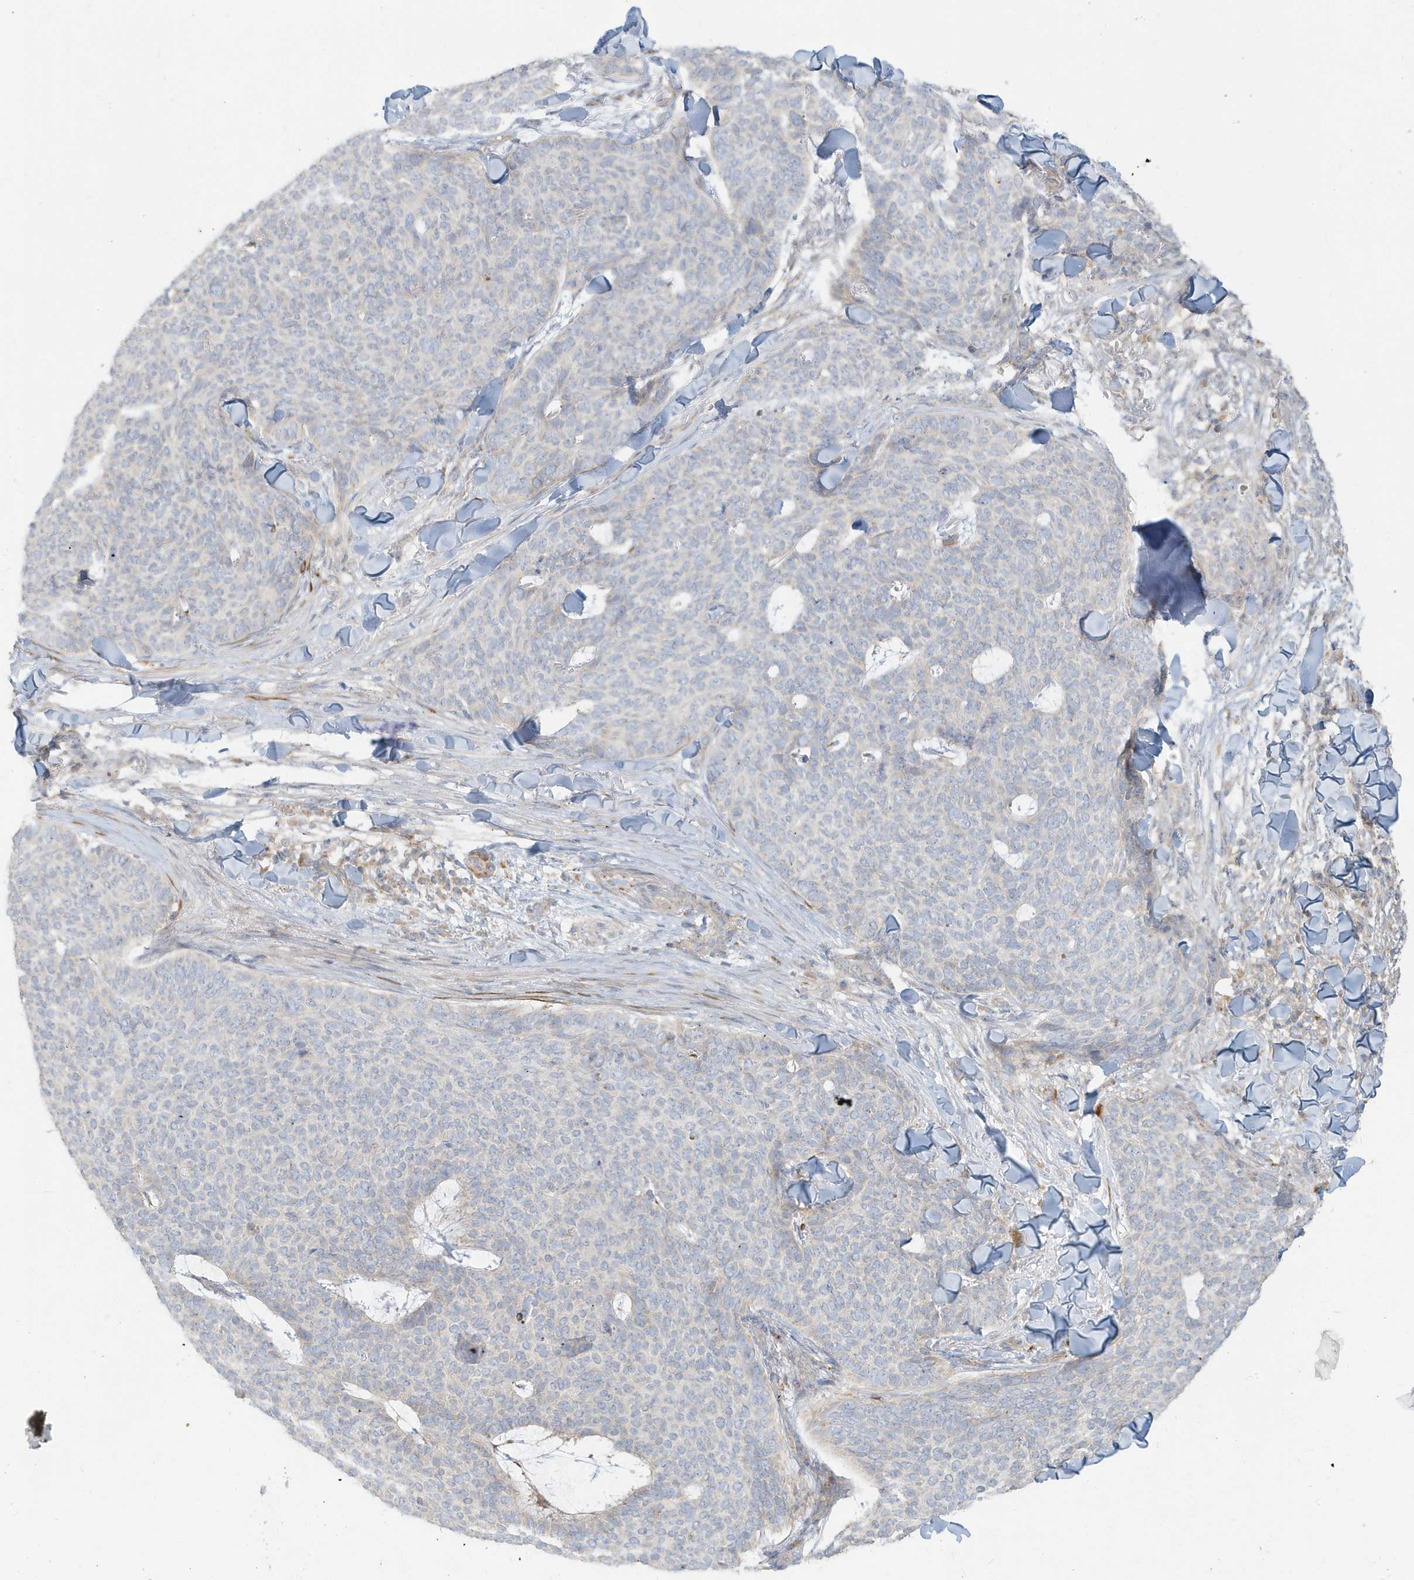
{"staining": {"intensity": "negative", "quantity": "none", "location": "none"}, "tissue": "skin cancer", "cell_type": "Tumor cells", "image_type": "cancer", "snomed": [{"axis": "morphology", "description": "Normal tissue, NOS"}, {"axis": "morphology", "description": "Basal cell carcinoma"}, {"axis": "topography", "description": "Skin"}], "caption": "Micrograph shows no protein staining in tumor cells of skin cancer (basal cell carcinoma) tissue. (Stains: DAB IHC with hematoxylin counter stain, Microscopy: brightfield microscopy at high magnification).", "gene": "MCOLN1", "patient": {"sex": "male", "age": 50}}